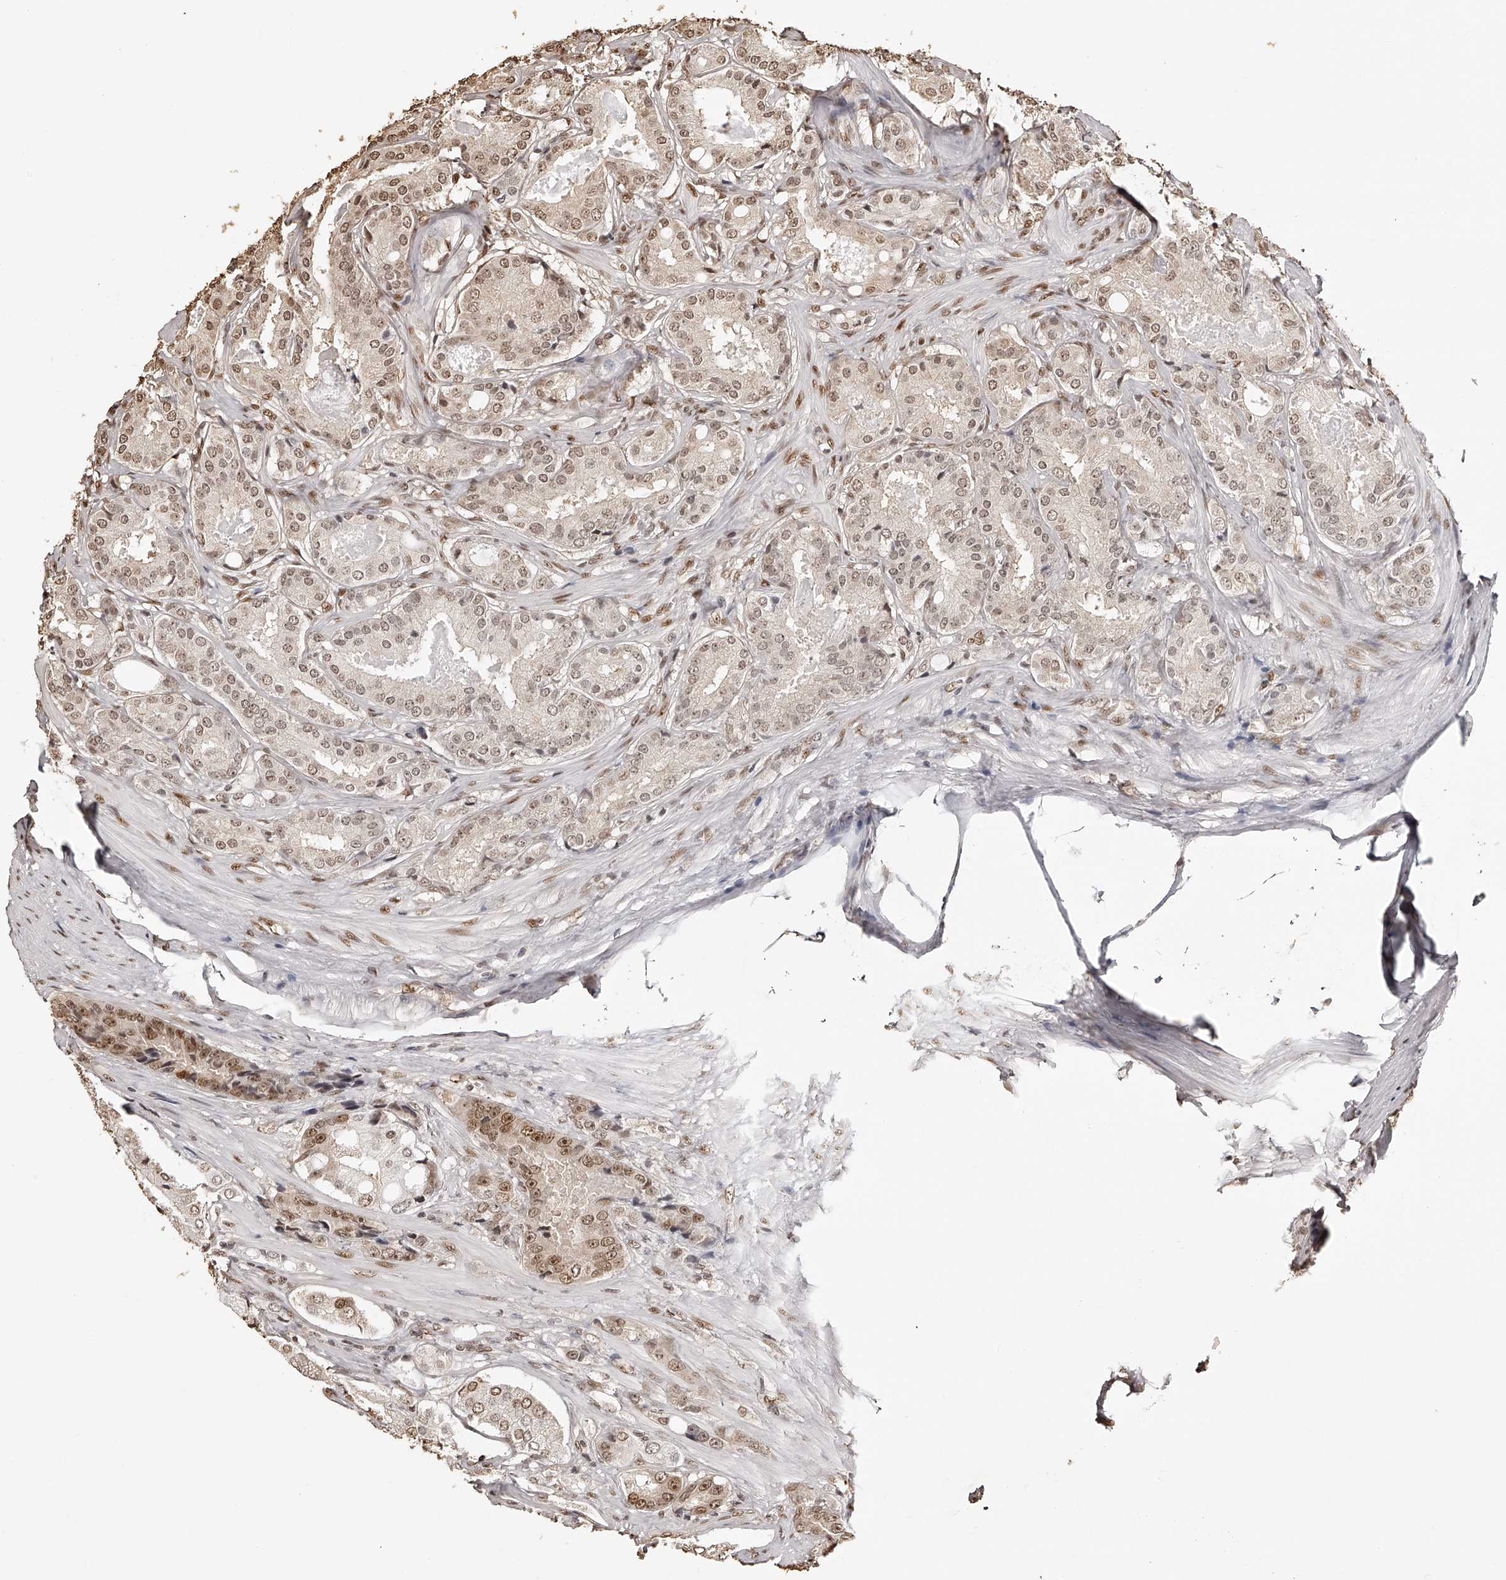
{"staining": {"intensity": "moderate", "quantity": ">75%", "location": "nuclear"}, "tissue": "prostate cancer", "cell_type": "Tumor cells", "image_type": "cancer", "snomed": [{"axis": "morphology", "description": "Adenocarcinoma, High grade"}, {"axis": "topography", "description": "Prostate"}], "caption": "DAB immunohistochemical staining of prostate cancer (high-grade adenocarcinoma) demonstrates moderate nuclear protein expression in about >75% of tumor cells.", "gene": "ZNF503", "patient": {"sex": "male", "age": 60}}